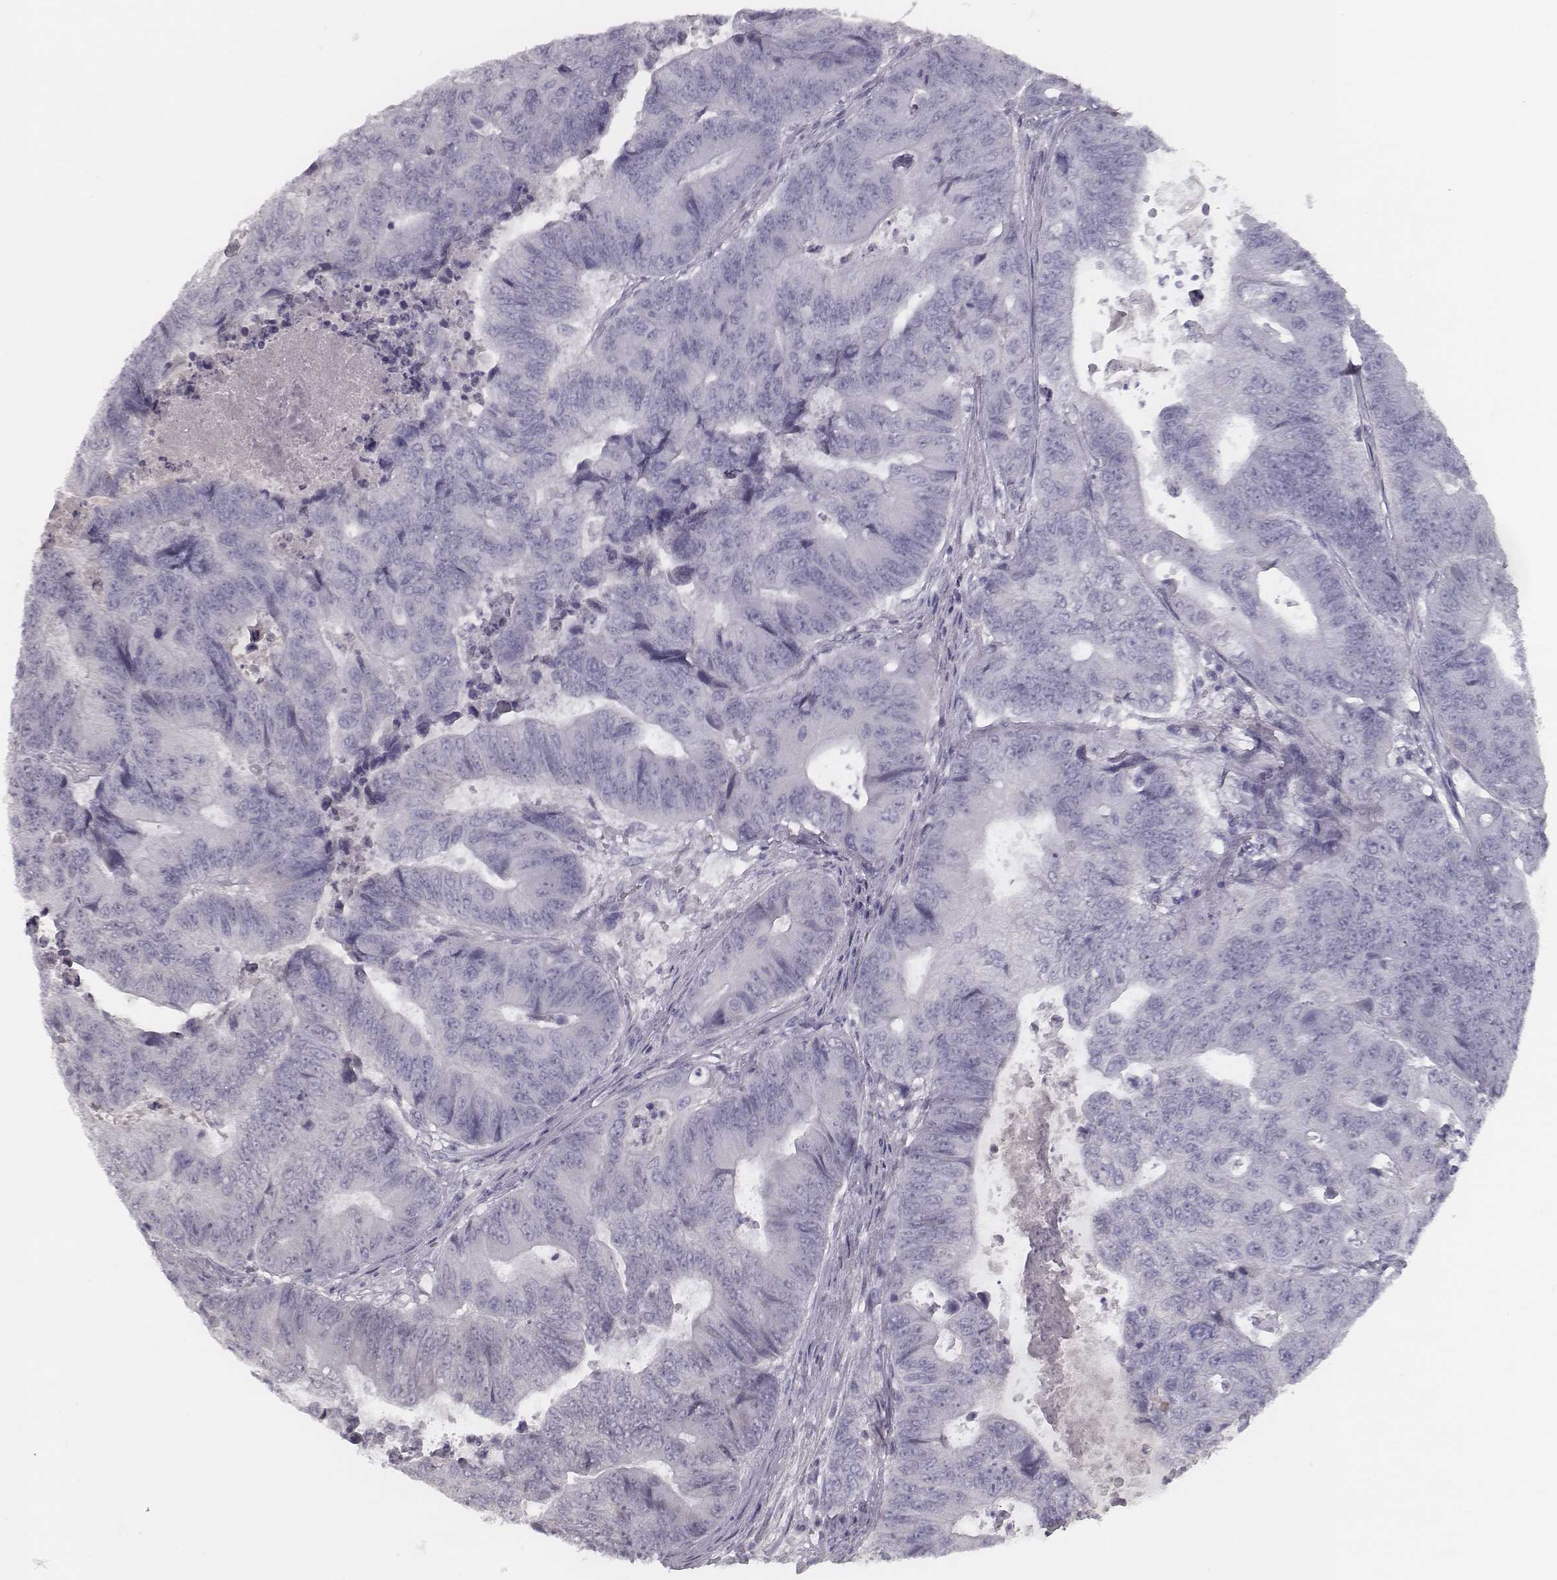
{"staining": {"intensity": "negative", "quantity": "none", "location": "none"}, "tissue": "colorectal cancer", "cell_type": "Tumor cells", "image_type": "cancer", "snomed": [{"axis": "morphology", "description": "Adenocarcinoma, NOS"}, {"axis": "topography", "description": "Colon"}], "caption": "Tumor cells are negative for brown protein staining in colorectal cancer.", "gene": "SEPTIN14", "patient": {"sex": "female", "age": 48}}